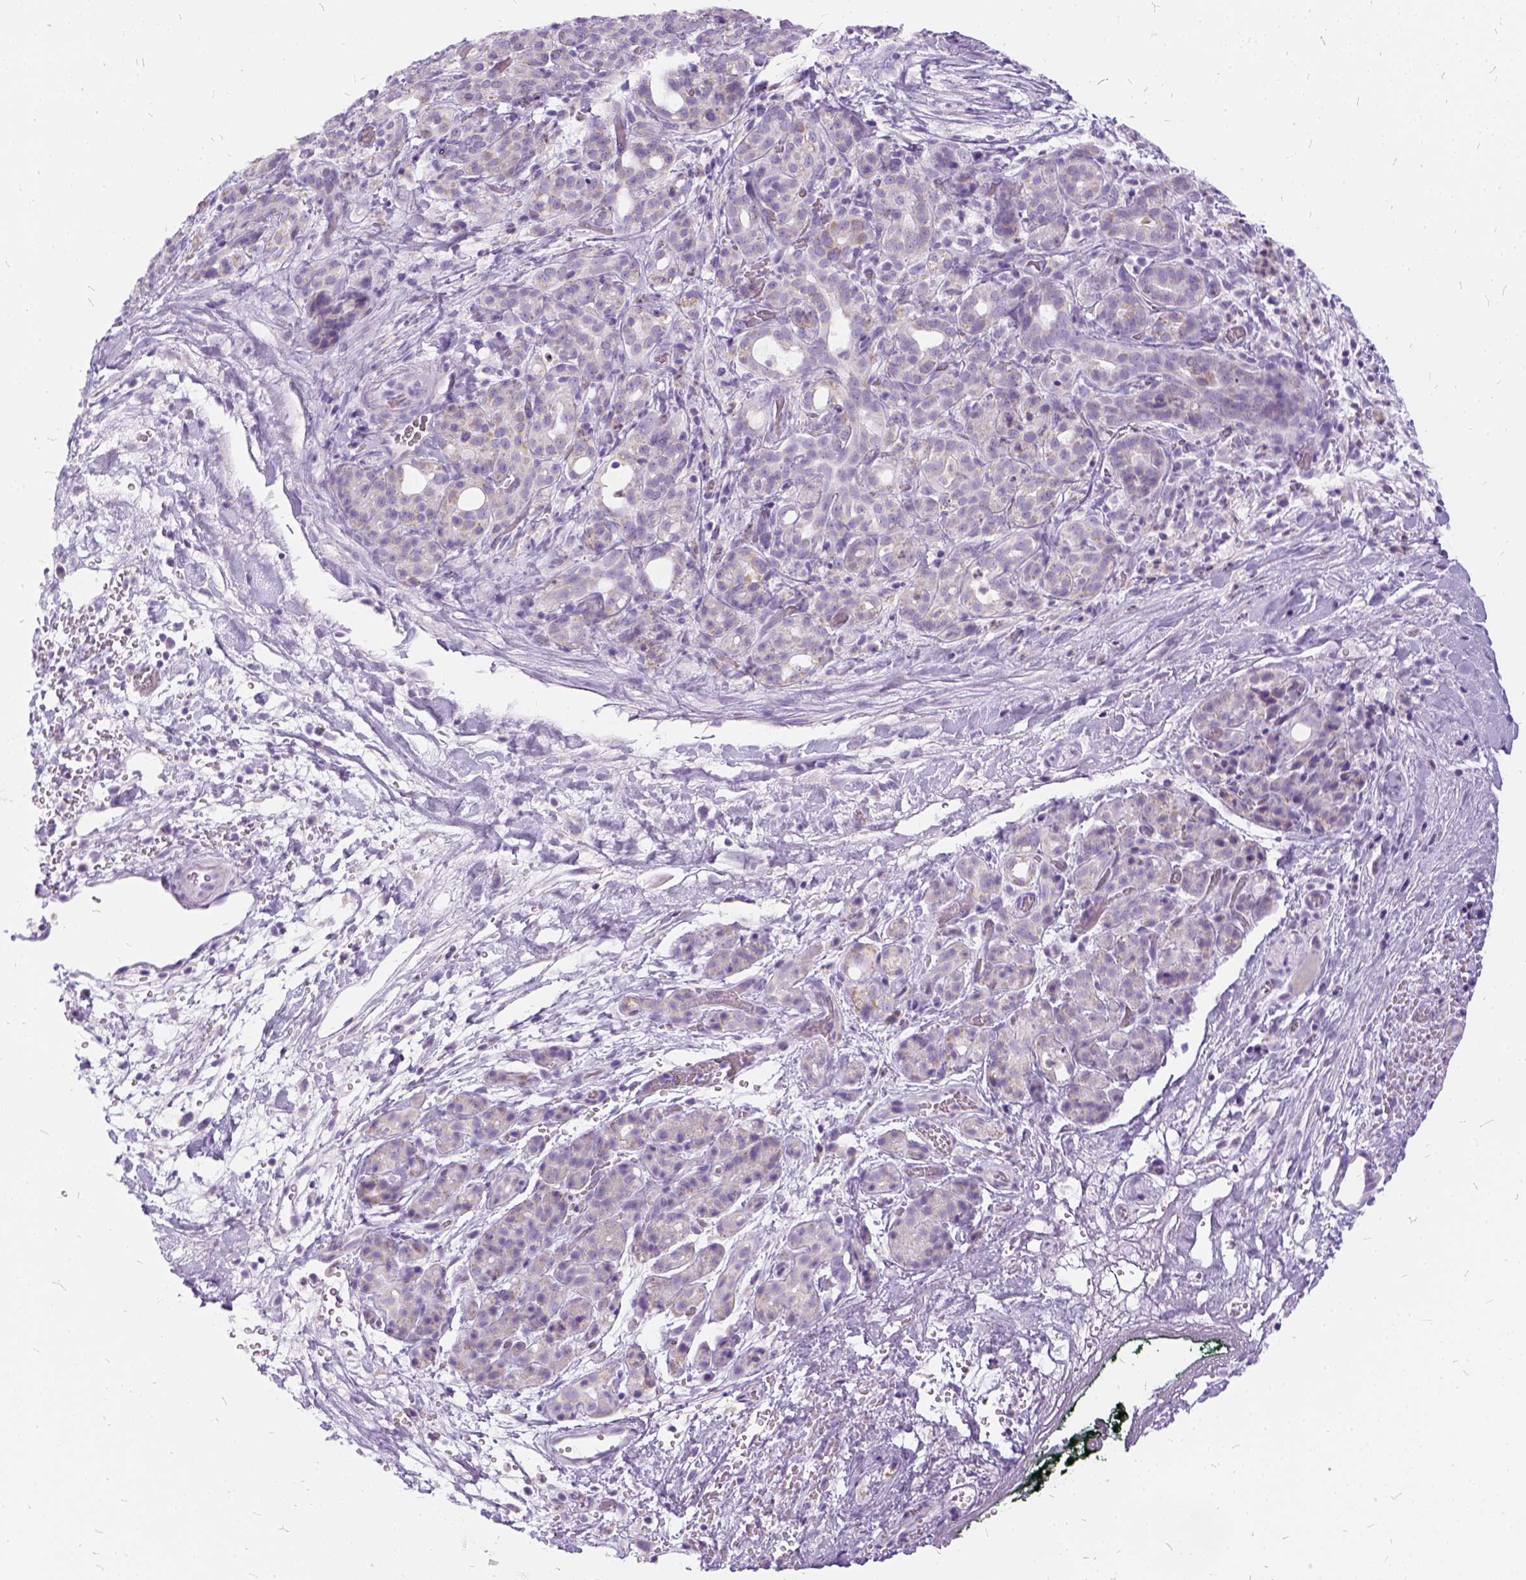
{"staining": {"intensity": "weak", "quantity": "<25%", "location": "cytoplasmic/membranous"}, "tissue": "pancreatic cancer", "cell_type": "Tumor cells", "image_type": "cancer", "snomed": [{"axis": "morphology", "description": "Adenocarcinoma, NOS"}, {"axis": "topography", "description": "Pancreas"}], "caption": "IHC of pancreatic adenocarcinoma displays no expression in tumor cells.", "gene": "FDX1", "patient": {"sex": "male", "age": 44}}